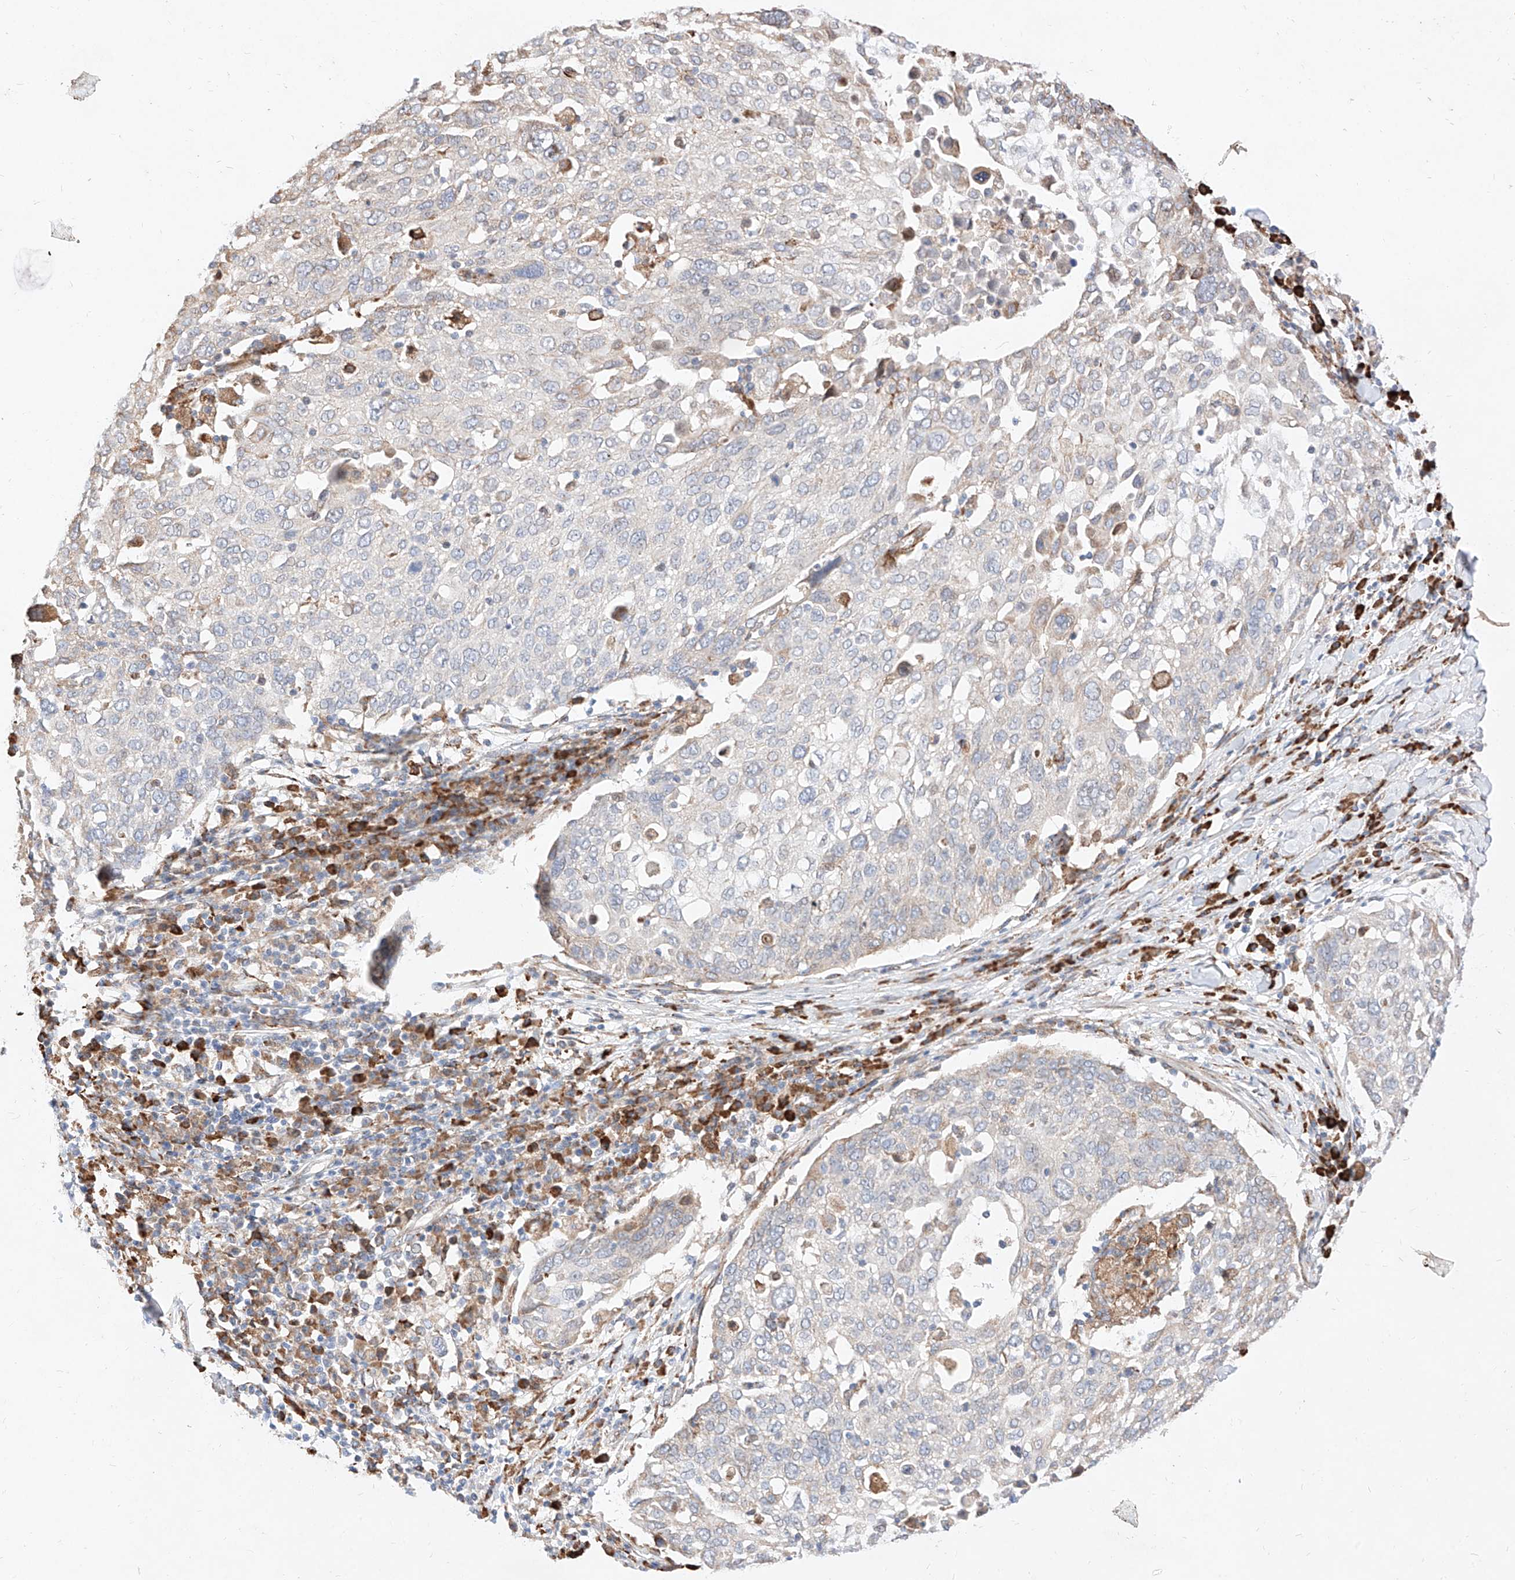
{"staining": {"intensity": "negative", "quantity": "none", "location": "none"}, "tissue": "lung cancer", "cell_type": "Tumor cells", "image_type": "cancer", "snomed": [{"axis": "morphology", "description": "Squamous cell carcinoma, NOS"}, {"axis": "topography", "description": "Lung"}], "caption": "The micrograph demonstrates no staining of tumor cells in squamous cell carcinoma (lung).", "gene": "ATP9B", "patient": {"sex": "male", "age": 65}}